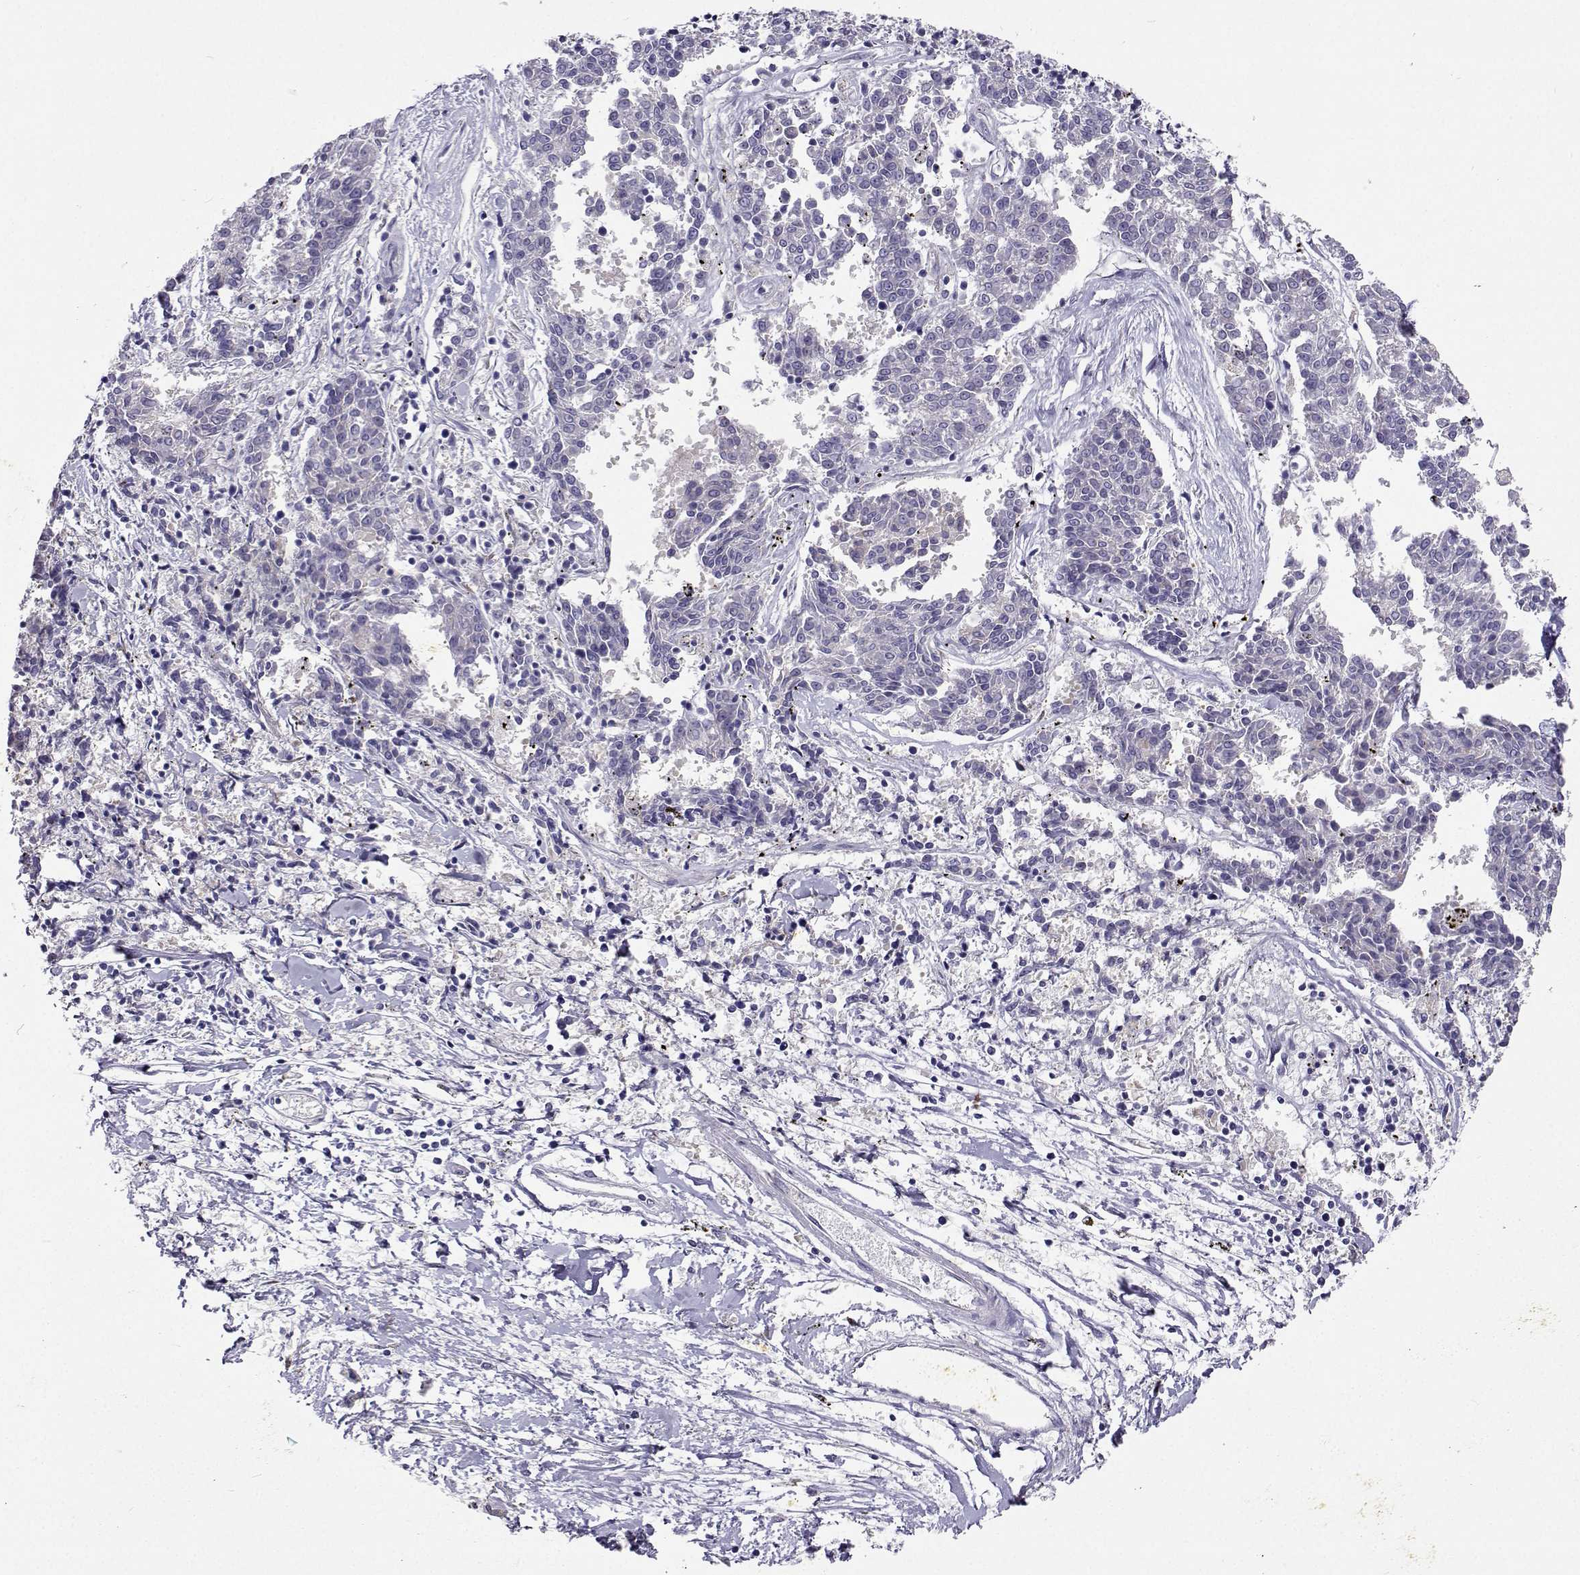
{"staining": {"intensity": "negative", "quantity": "none", "location": "none"}, "tissue": "melanoma", "cell_type": "Tumor cells", "image_type": "cancer", "snomed": [{"axis": "morphology", "description": "Malignant melanoma, NOS"}, {"axis": "topography", "description": "Skin"}], "caption": "DAB immunohistochemical staining of human melanoma reveals no significant staining in tumor cells.", "gene": "LHFPL7", "patient": {"sex": "female", "age": 72}}